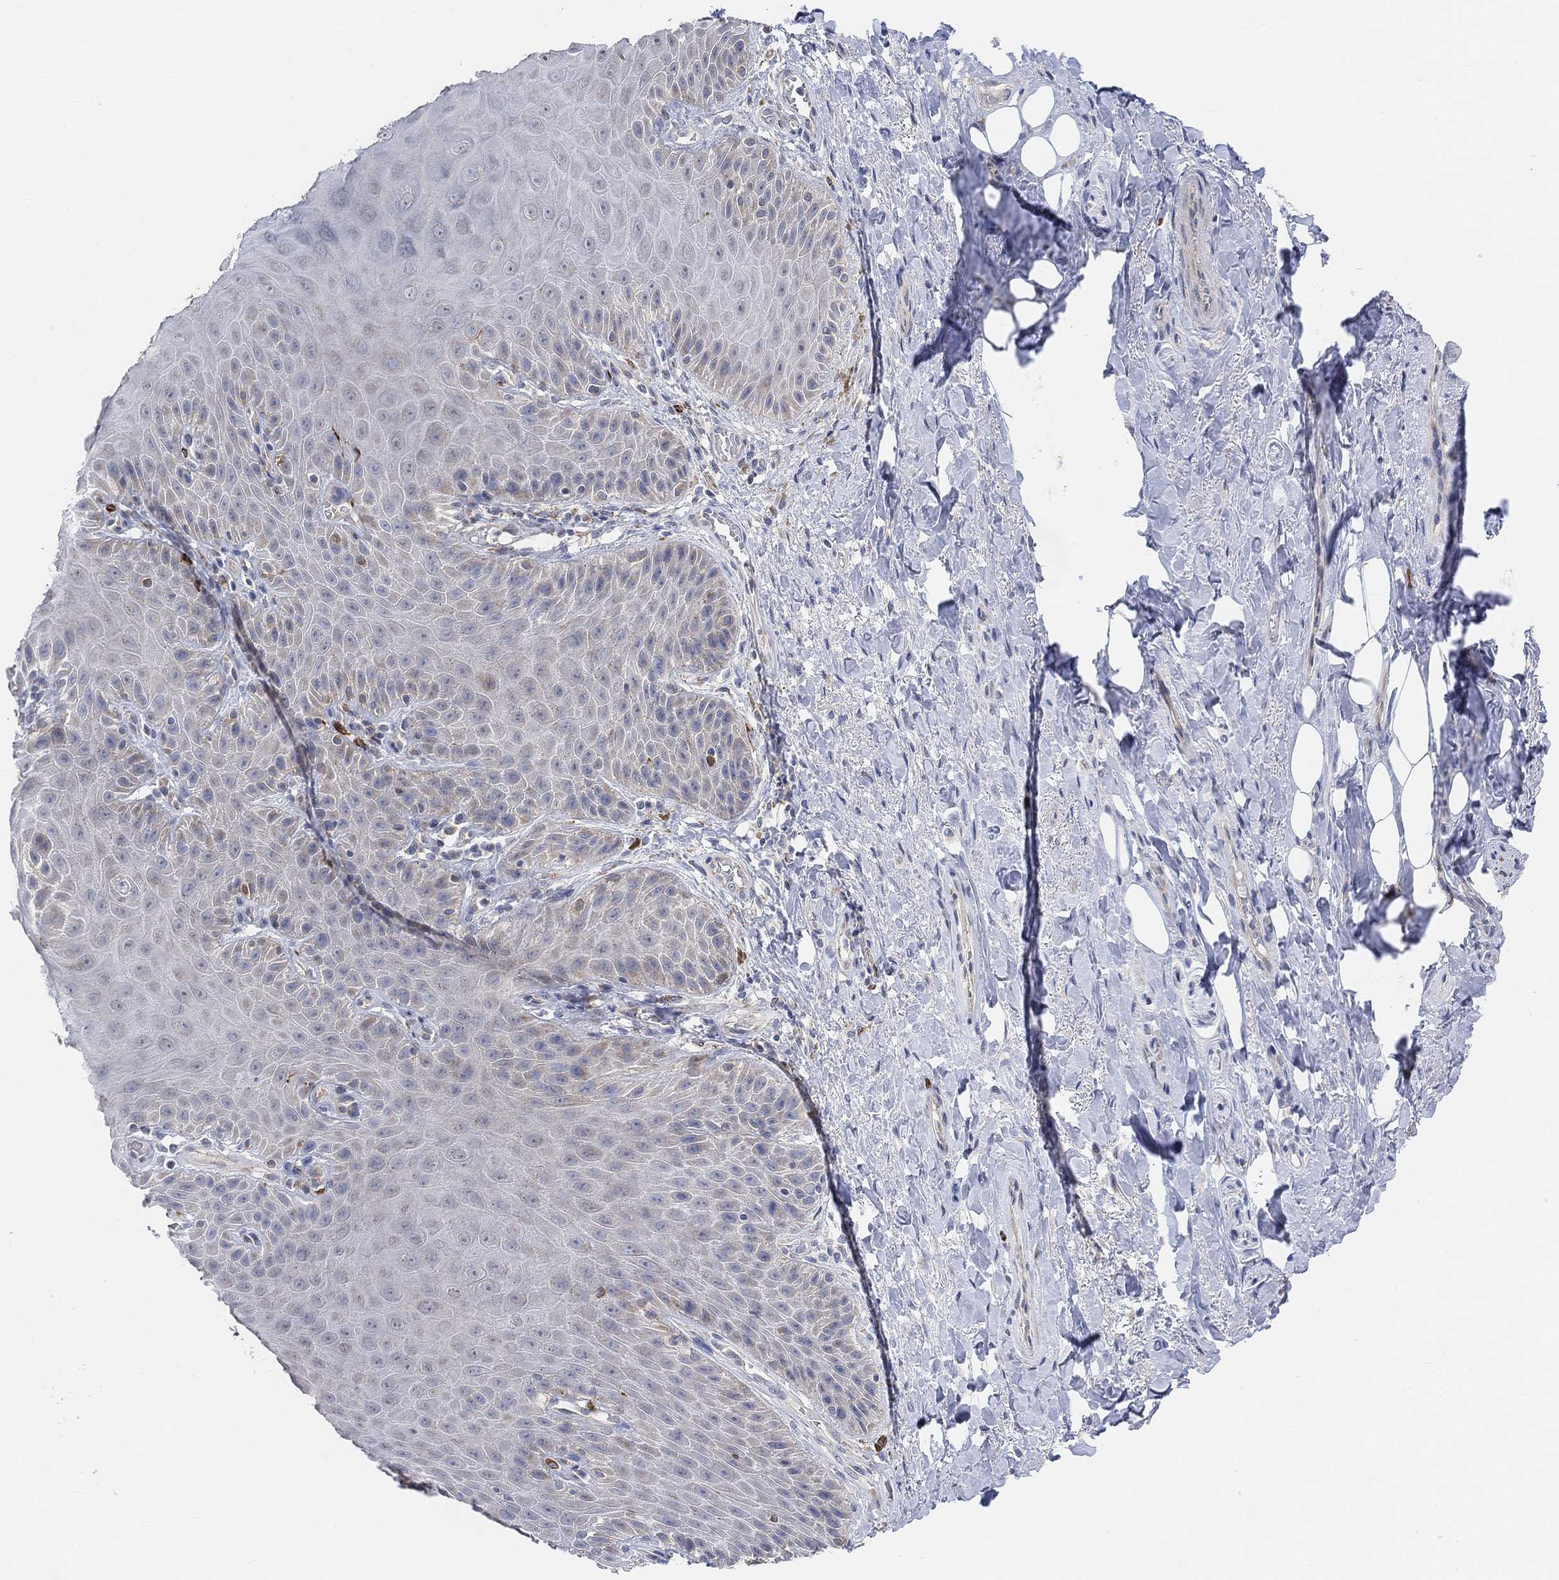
{"staining": {"intensity": "negative", "quantity": "none", "location": "none"}, "tissue": "skin", "cell_type": "Epidermal cells", "image_type": "normal", "snomed": [{"axis": "morphology", "description": "Normal tissue, NOS"}, {"axis": "topography", "description": "Anal"}, {"axis": "topography", "description": "Peripheral nerve tissue"}], "caption": "Immunohistochemical staining of benign human skin displays no significant staining in epidermal cells.", "gene": "HCRTR1", "patient": {"sex": "male", "age": 53}}